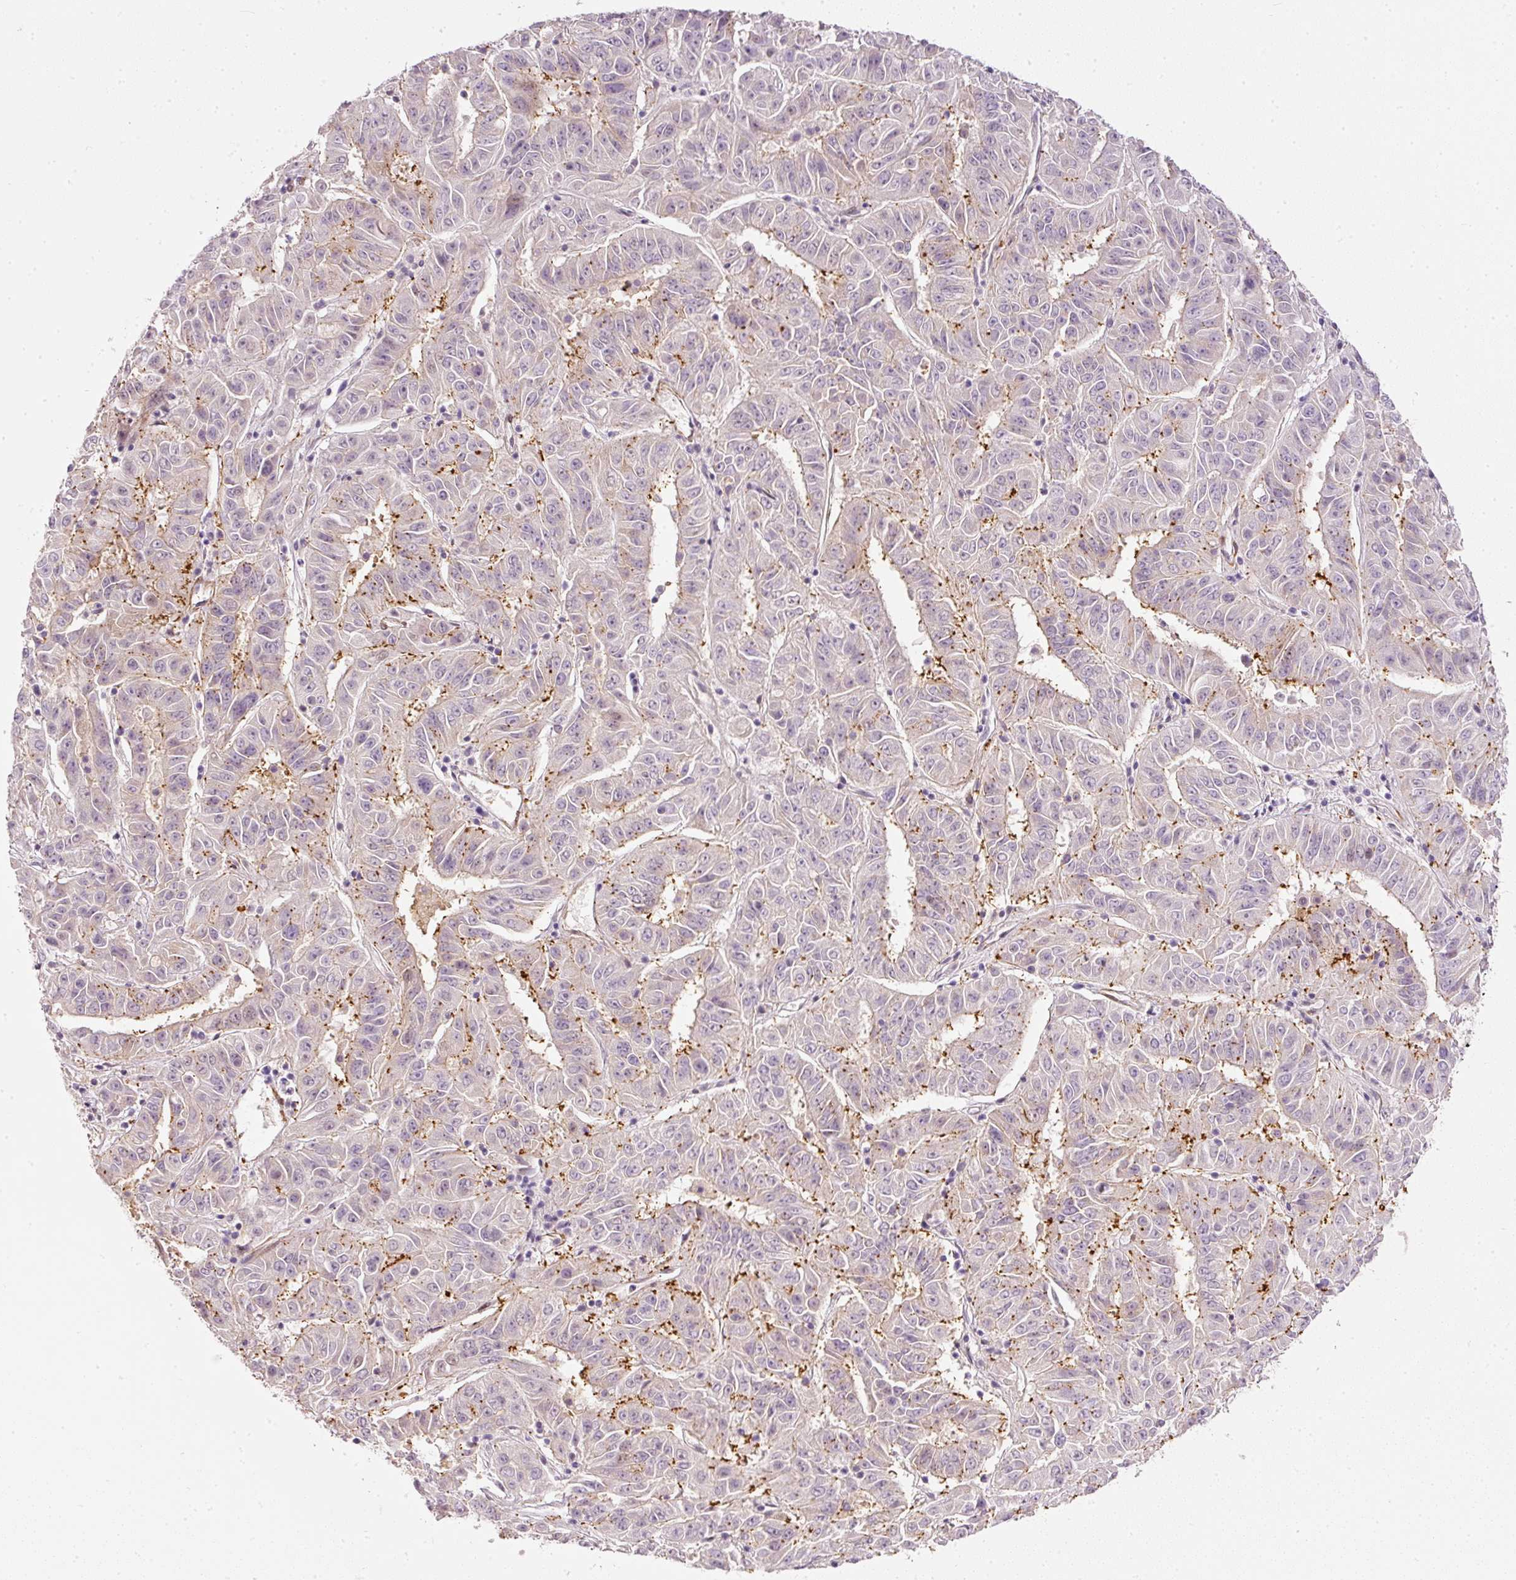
{"staining": {"intensity": "negative", "quantity": "none", "location": "none"}, "tissue": "pancreatic cancer", "cell_type": "Tumor cells", "image_type": "cancer", "snomed": [{"axis": "morphology", "description": "Adenocarcinoma, NOS"}, {"axis": "topography", "description": "Pancreas"}], "caption": "High power microscopy micrograph of an IHC photomicrograph of pancreatic cancer, revealing no significant positivity in tumor cells. (DAB (3,3'-diaminobenzidine) IHC, high magnification).", "gene": "TOGARAM1", "patient": {"sex": "male", "age": 63}}